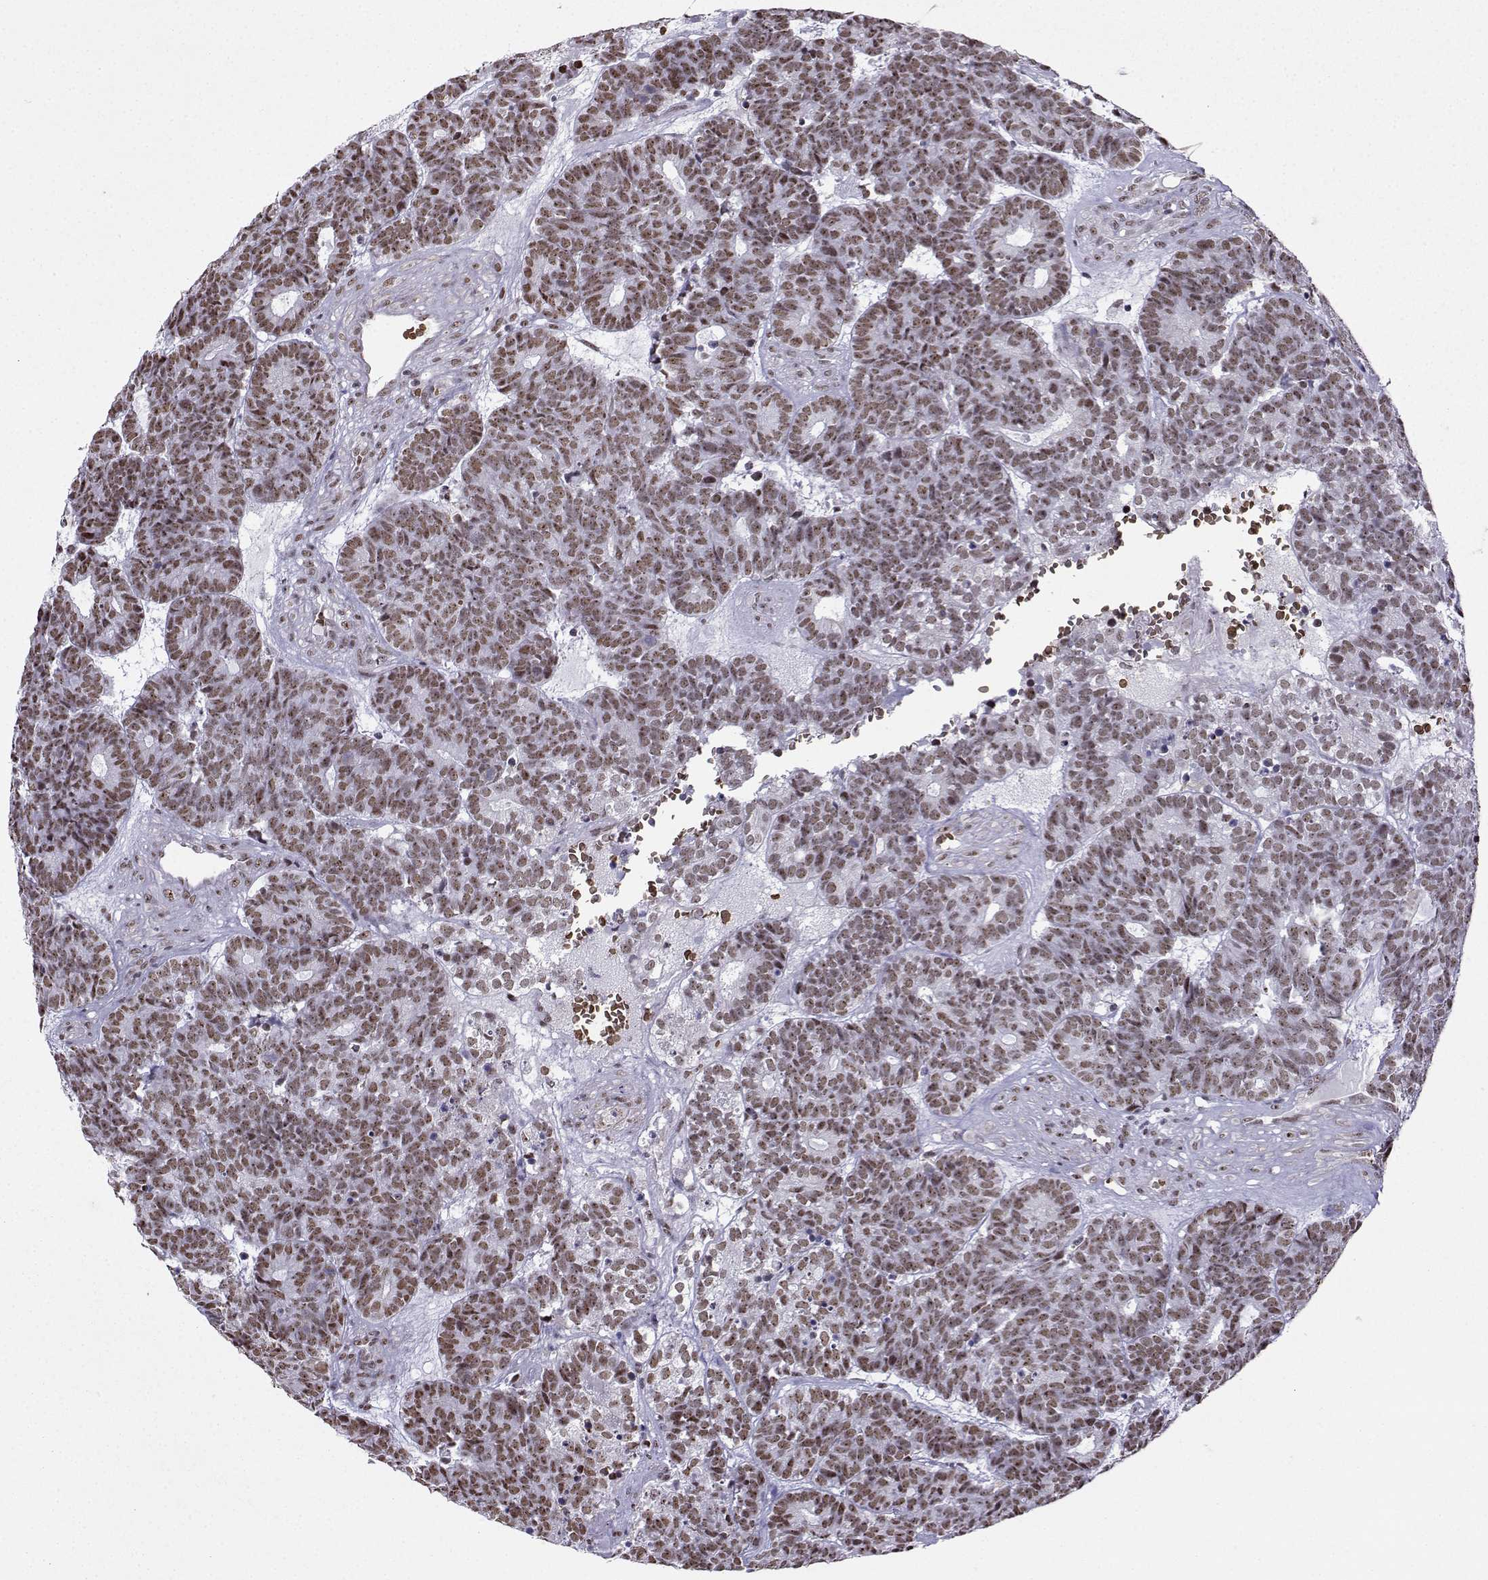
{"staining": {"intensity": "weak", "quantity": ">75%", "location": "nuclear"}, "tissue": "head and neck cancer", "cell_type": "Tumor cells", "image_type": "cancer", "snomed": [{"axis": "morphology", "description": "Adenocarcinoma, NOS"}, {"axis": "topography", "description": "Head-Neck"}], "caption": "The immunohistochemical stain shows weak nuclear staining in tumor cells of head and neck cancer (adenocarcinoma) tissue. Nuclei are stained in blue.", "gene": "CCNK", "patient": {"sex": "female", "age": 81}}